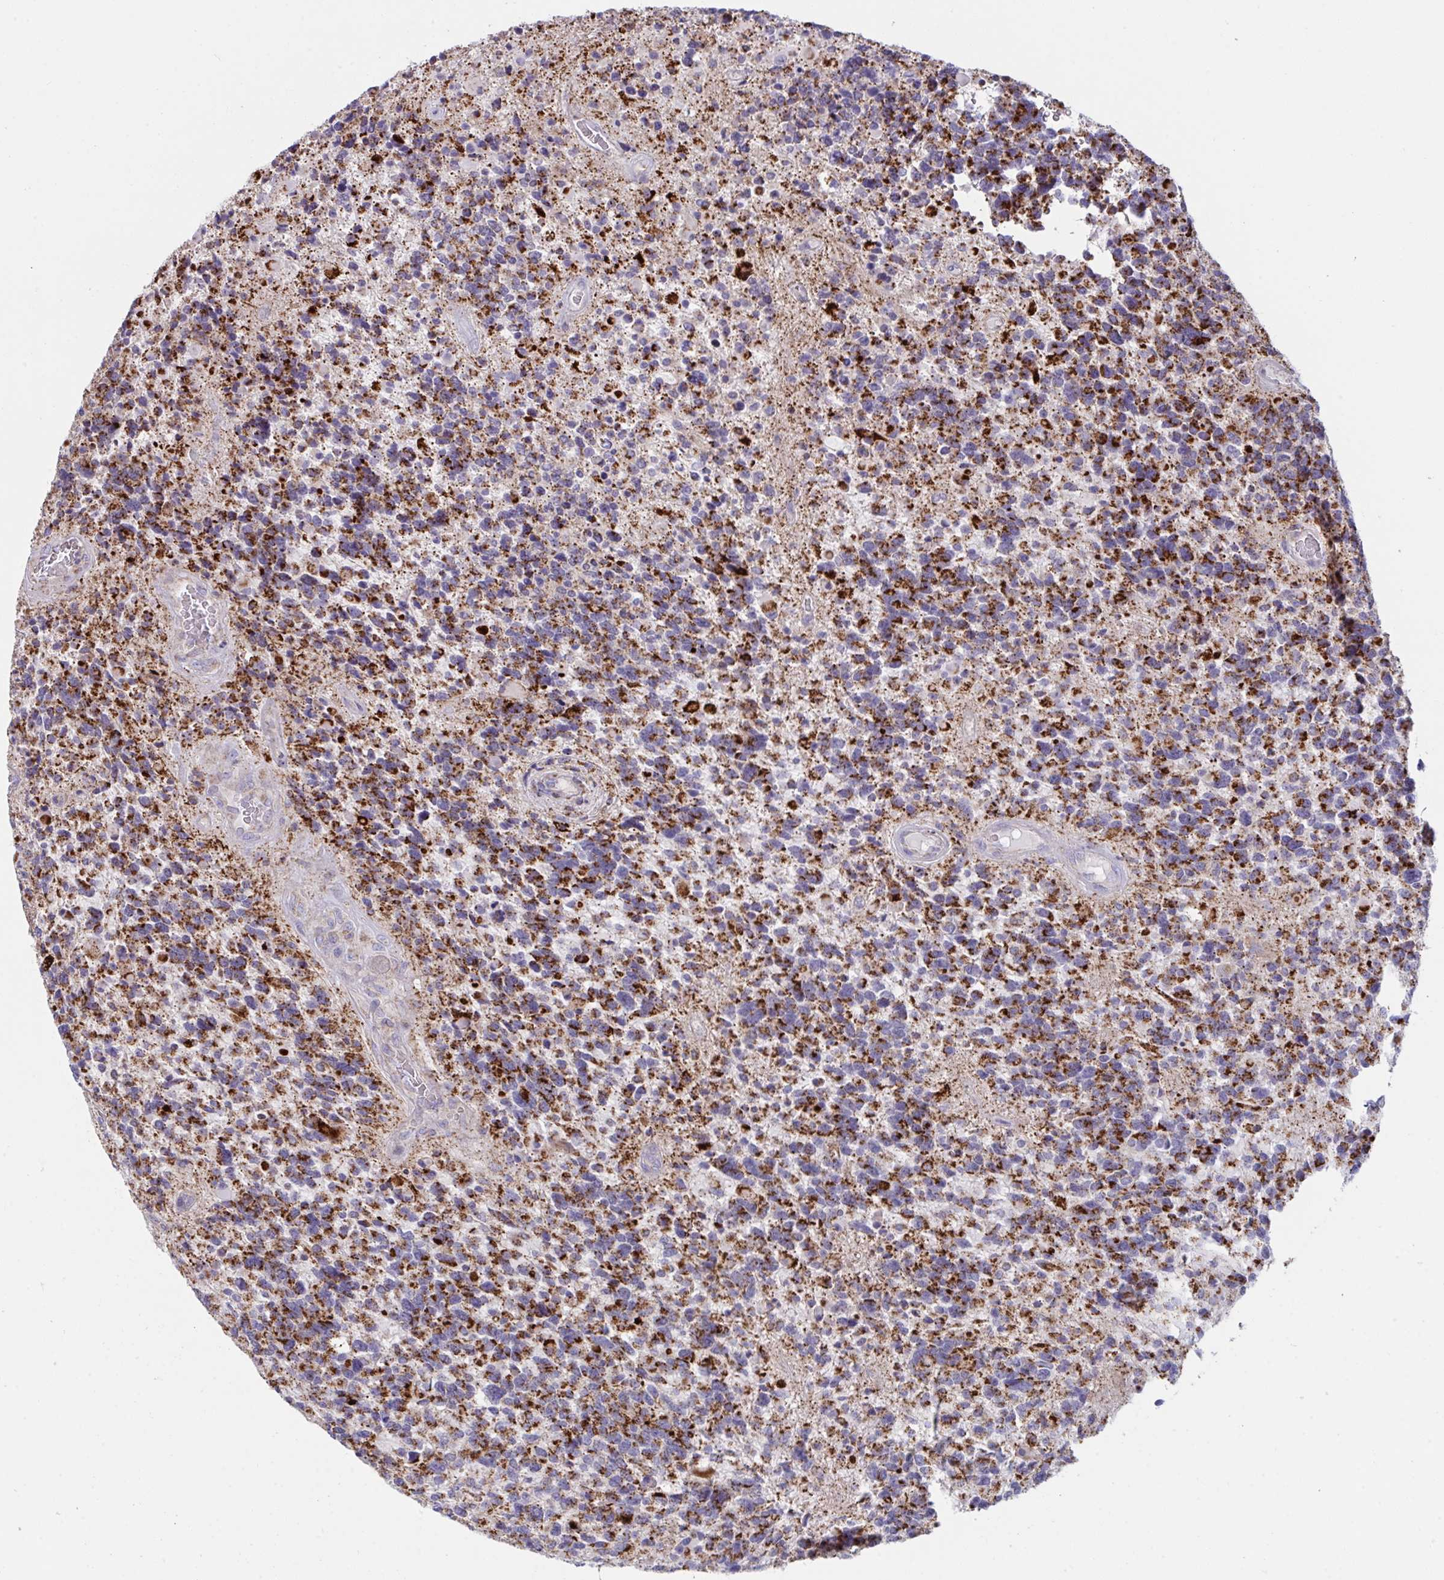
{"staining": {"intensity": "strong", "quantity": ">75%", "location": "cytoplasmic/membranous"}, "tissue": "glioma", "cell_type": "Tumor cells", "image_type": "cancer", "snomed": [{"axis": "morphology", "description": "Glioma, malignant, High grade"}, {"axis": "topography", "description": "Brain"}], "caption": "Immunohistochemical staining of malignant glioma (high-grade) displays strong cytoplasmic/membranous protein staining in about >75% of tumor cells. The protein of interest is stained brown, and the nuclei are stained in blue (DAB IHC with brightfield microscopy, high magnification).", "gene": "MICOS10", "patient": {"sex": "female", "age": 40}}